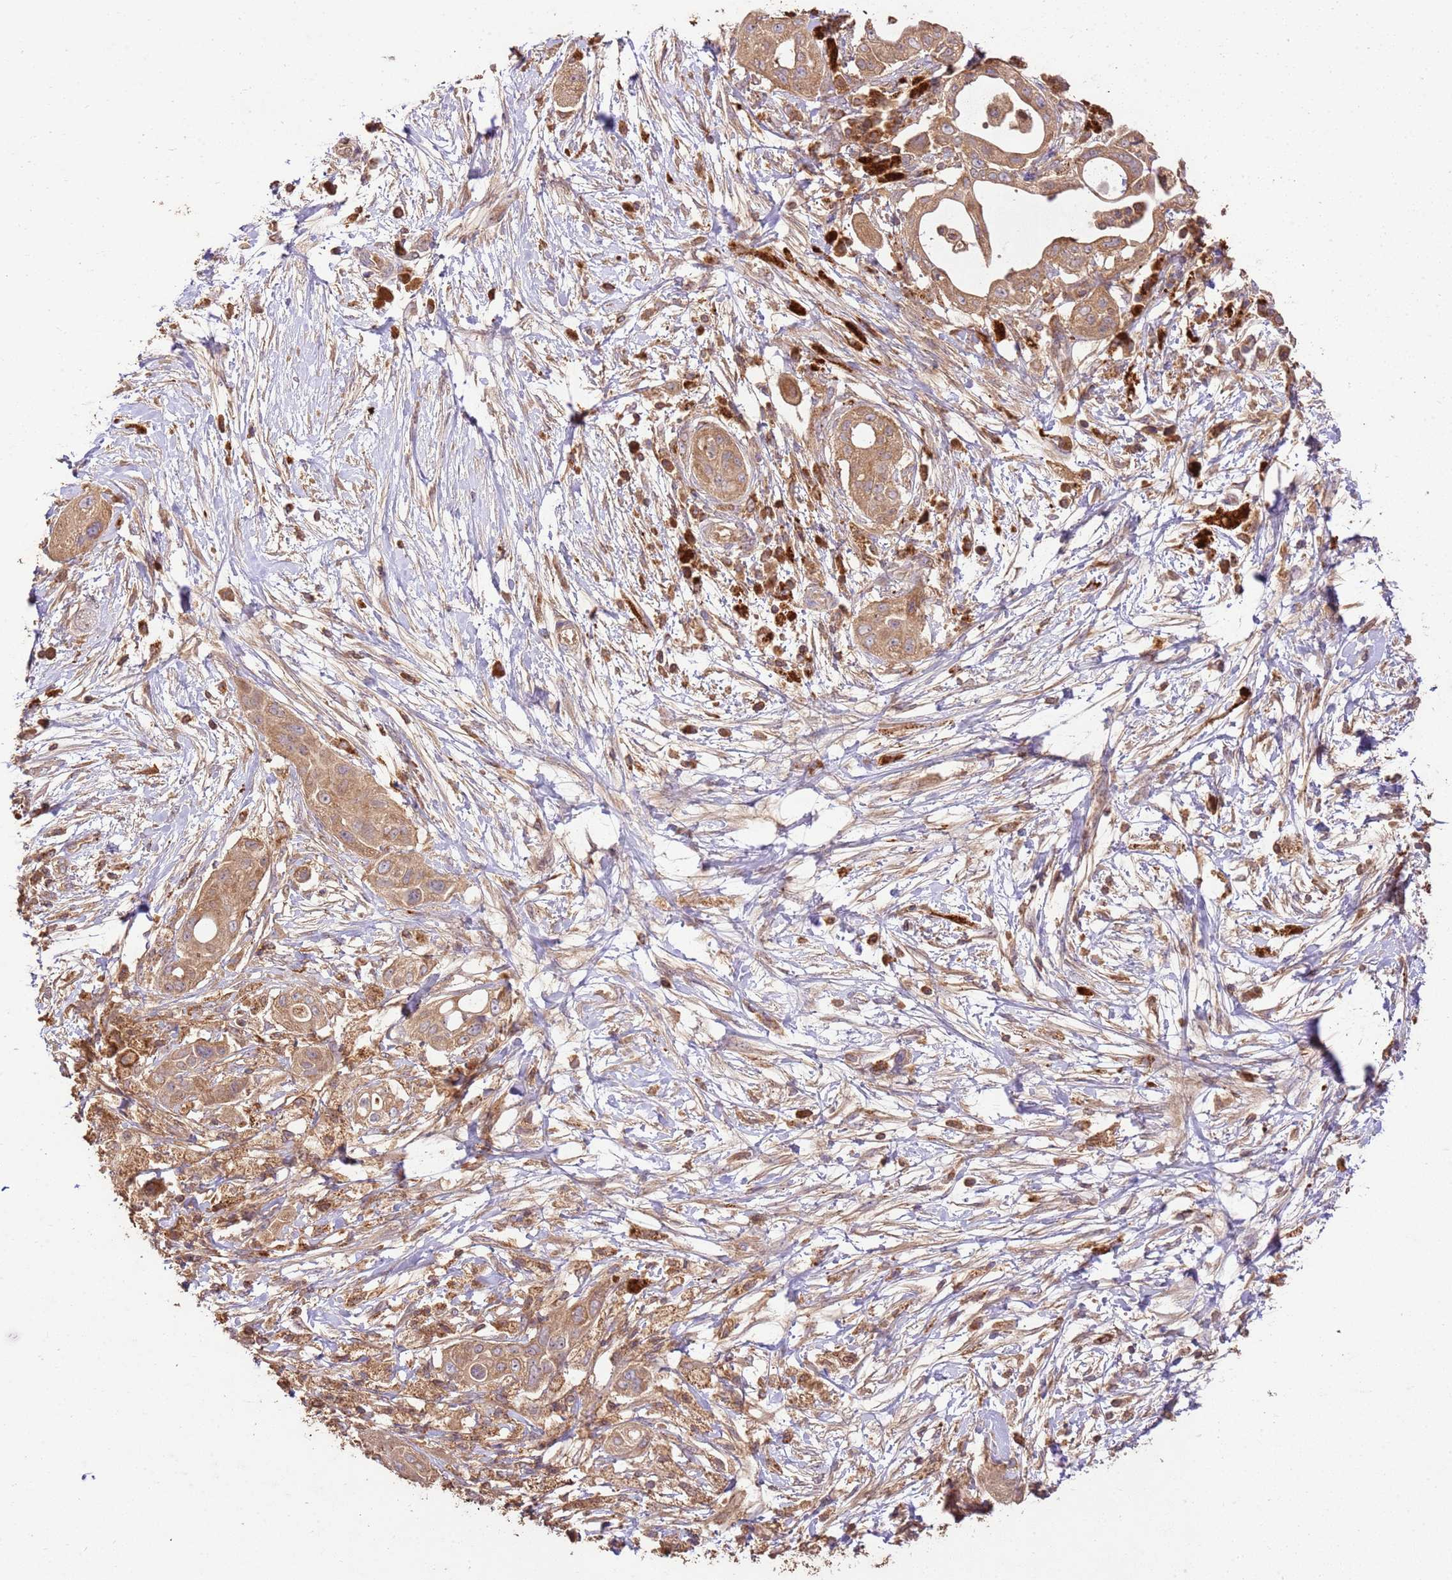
{"staining": {"intensity": "moderate", "quantity": ">75%", "location": "cytoplasmic/membranous"}, "tissue": "pancreatic cancer", "cell_type": "Tumor cells", "image_type": "cancer", "snomed": [{"axis": "morphology", "description": "Adenocarcinoma, NOS"}, {"axis": "topography", "description": "Pancreas"}], "caption": "Immunohistochemistry (IHC) photomicrograph of human adenocarcinoma (pancreatic) stained for a protein (brown), which shows medium levels of moderate cytoplasmic/membranous staining in approximately >75% of tumor cells.", "gene": "LRRC28", "patient": {"sex": "male", "age": 68}}